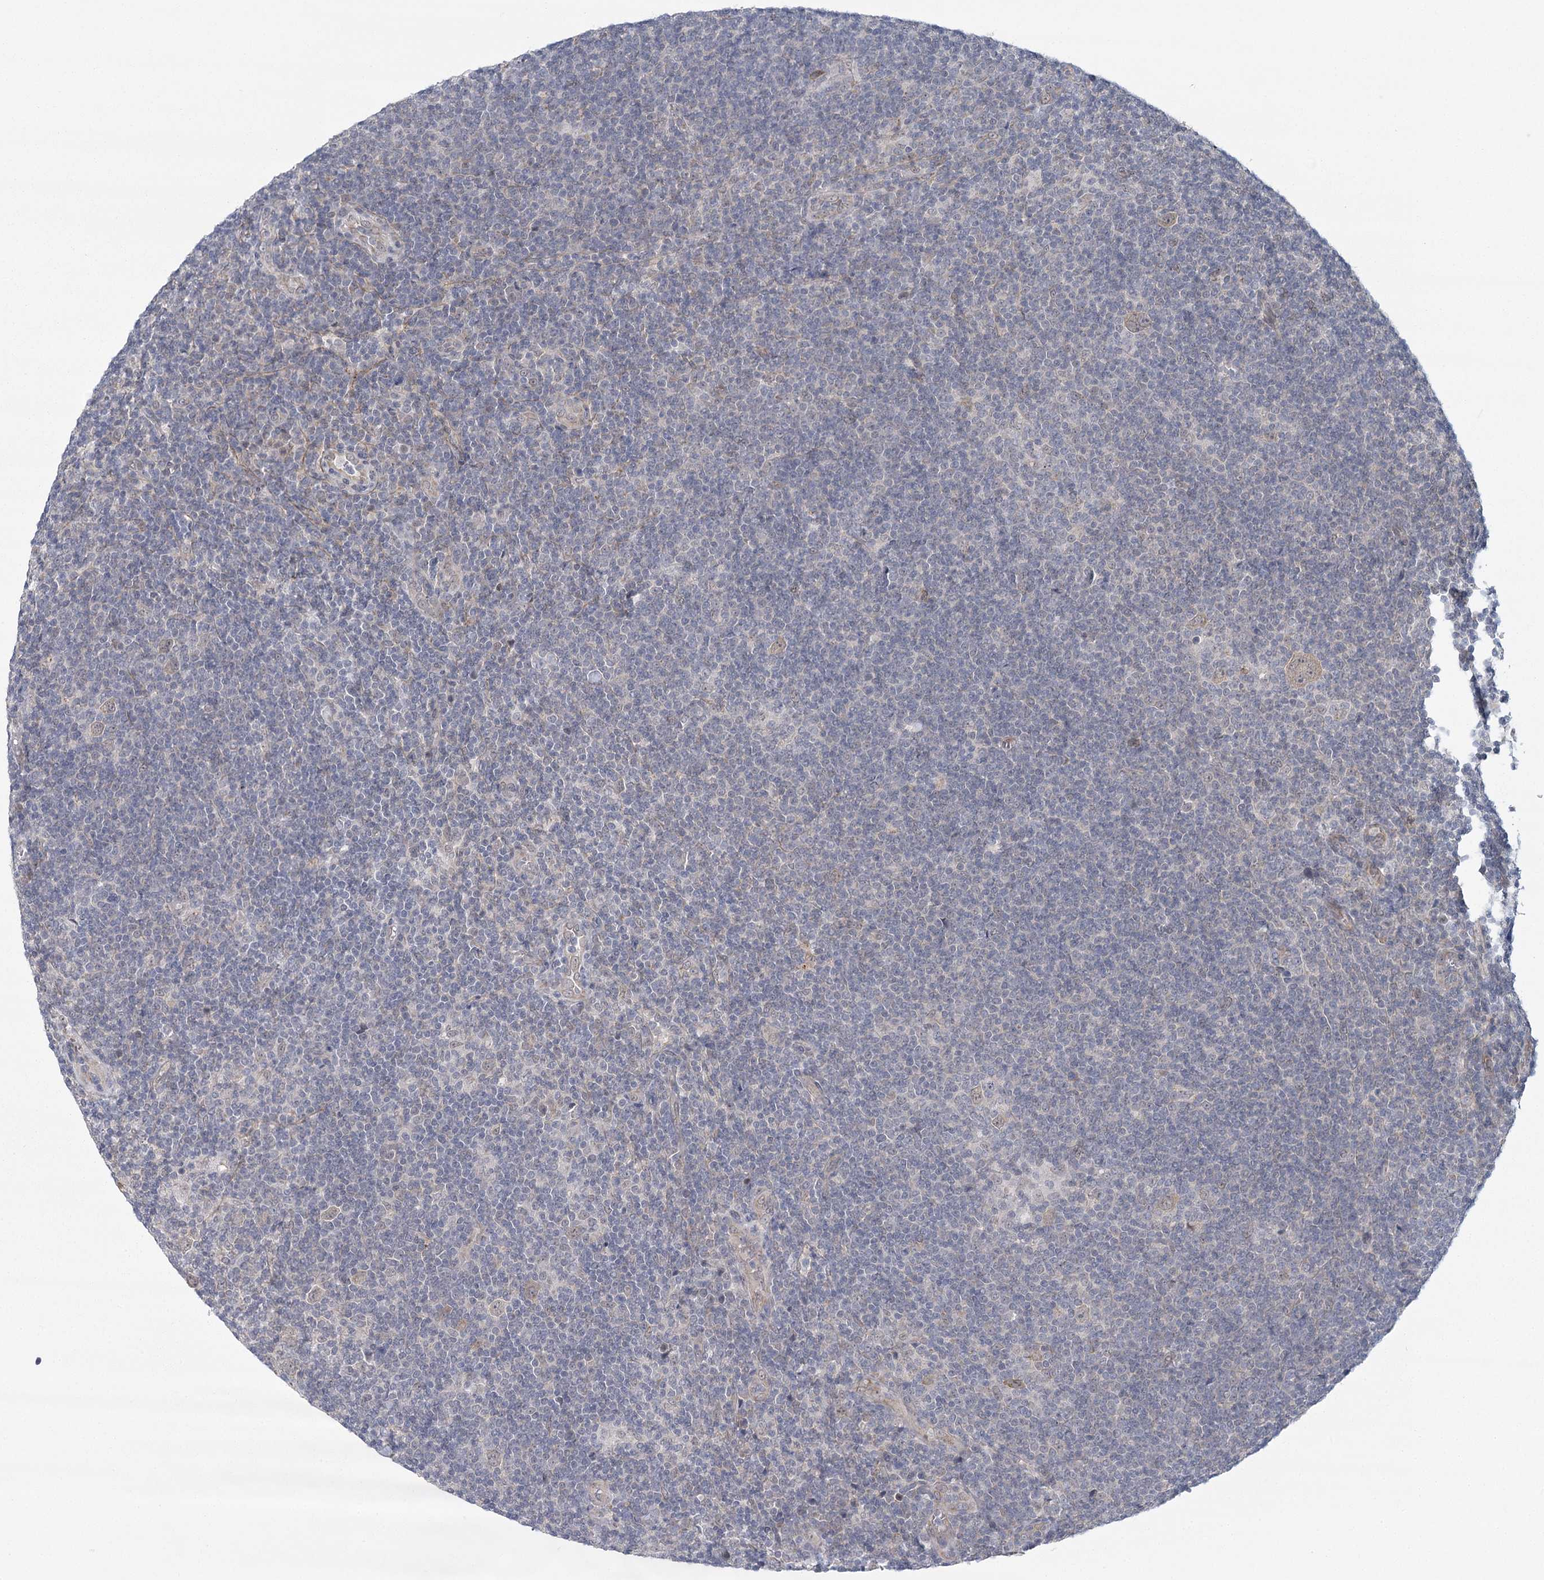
{"staining": {"intensity": "negative", "quantity": "none", "location": "none"}, "tissue": "lymphoma", "cell_type": "Tumor cells", "image_type": "cancer", "snomed": [{"axis": "morphology", "description": "Hodgkin's disease, NOS"}, {"axis": "topography", "description": "Lymph node"}], "caption": "Hodgkin's disease stained for a protein using IHC reveals no staining tumor cells.", "gene": "MED28", "patient": {"sex": "female", "age": 57}}